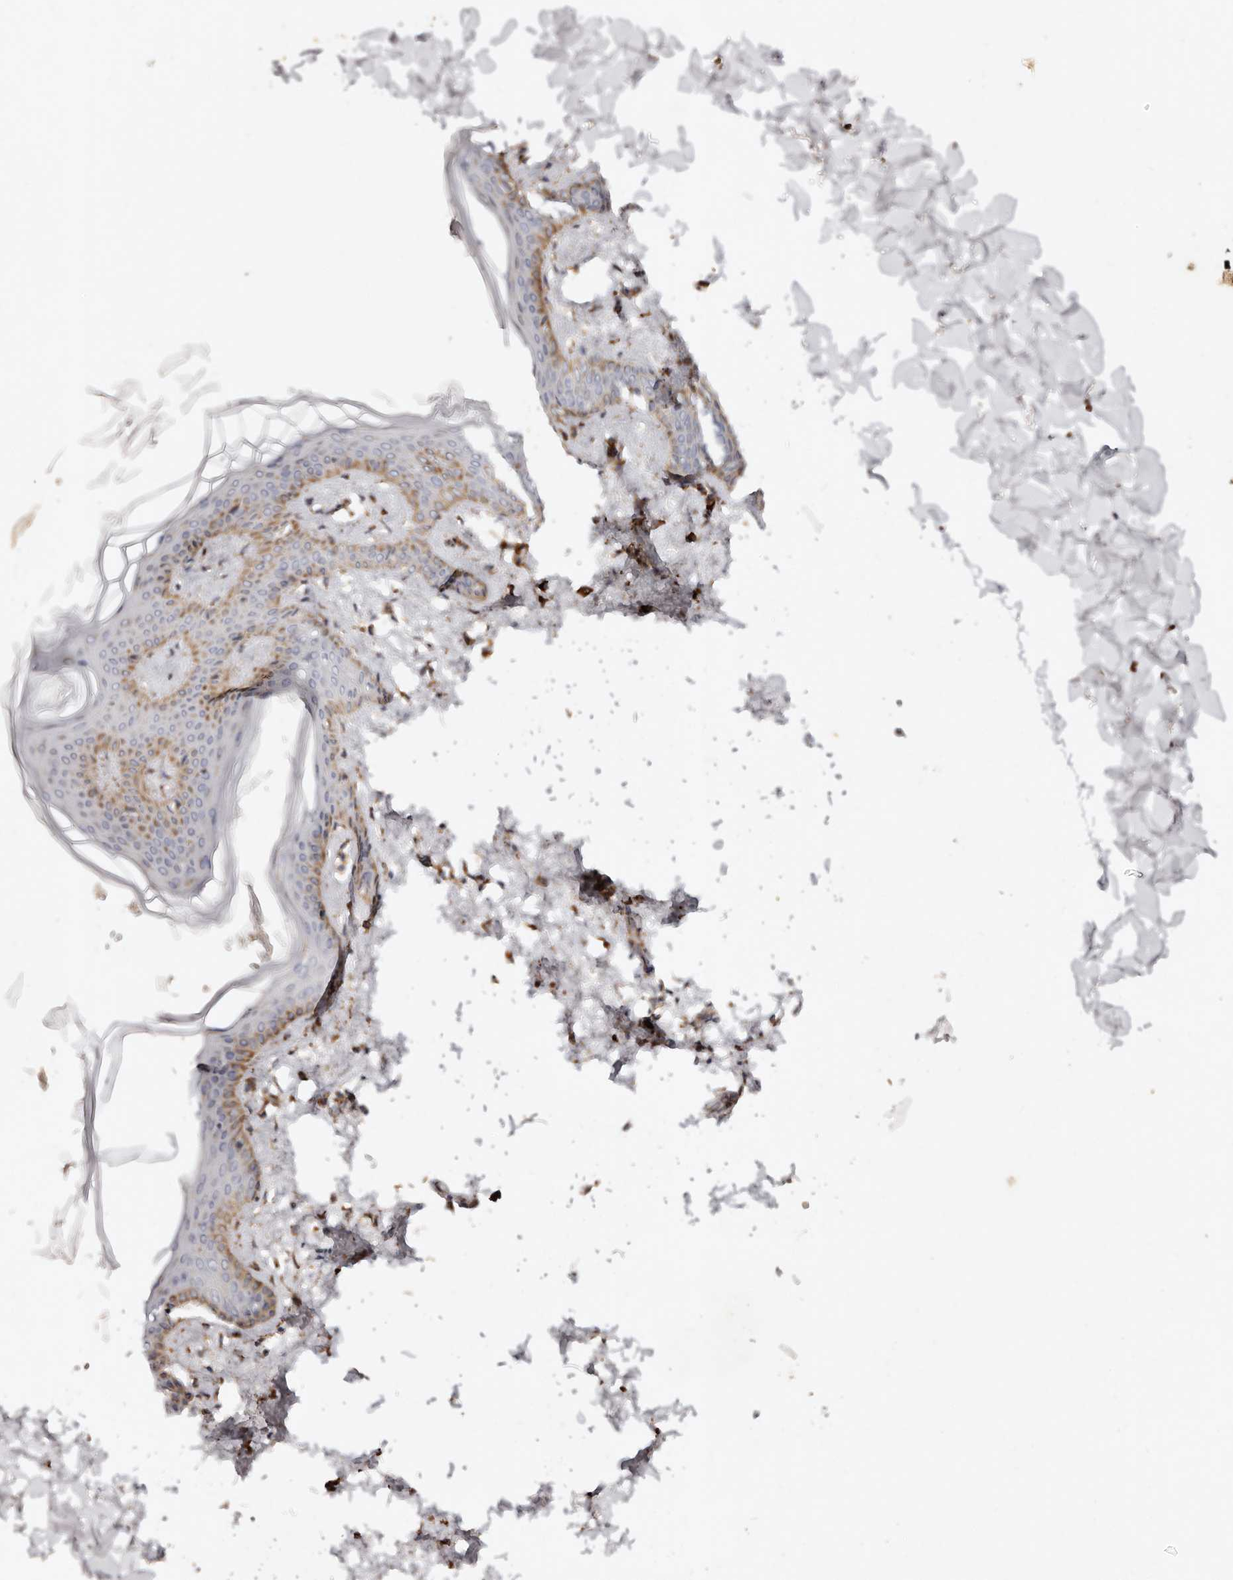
{"staining": {"intensity": "moderate", "quantity": ">75%", "location": "cytoplasmic/membranous"}, "tissue": "skin", "cell_type": "Fibroblasts", "image_type": "normal", "snomed": [{"axis": "morphology", "description": "Normal tissue, NOS"}, {"axis": "topography", "description": "Skin"}], "caption": "Immunohistochemical staining of normal skin demonstrates medium levels of moderate cytoplasmic/membranous staining in approximately >75% of fibroblasts.", "gene": "SERPINH1", "patient": {"sex": "female", "age": 17}}